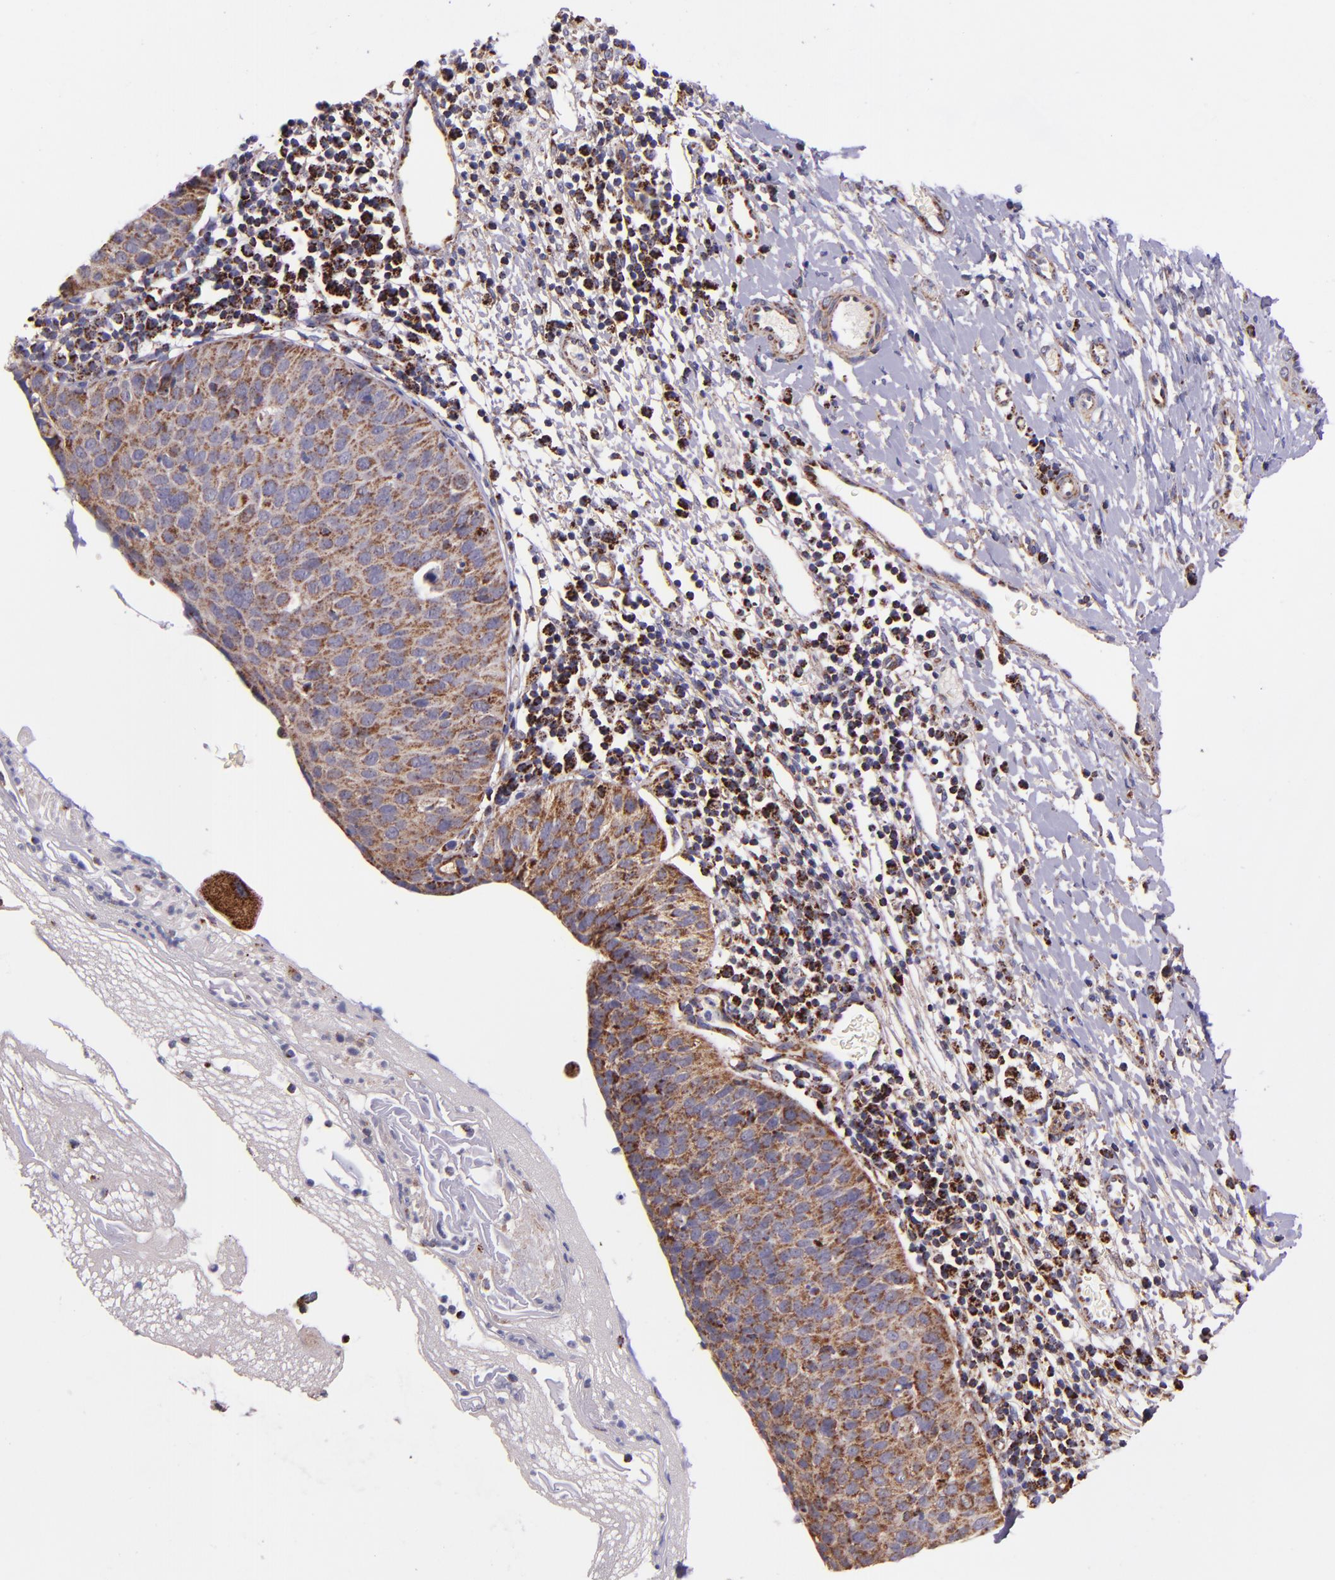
{"staining": {"intensity": "moderate", "quantity": ">75%", "location": "cytoplasmic/membranous"}, "tissue": "cervical cancer", "cell_type": "Tumor cells", "image_type": "cancer", "snomed": [{"axis": "morphology", "description": "Normal tissue, NOS"}, {"axis": "morphology", "description": "Squamous cell carcinoma, NOS"}, {"axis": "topography", "description": "Cervix"}], "caption": "About >75% of tumor cells in human cervical cancer (squamous cell carcinoma) show moderate cytoplasmic/membranous protein staining as visualized by brown immunohistochemical staining.", "gene": "IDH3G", "patient": {"sex": "female", "age": 39}}